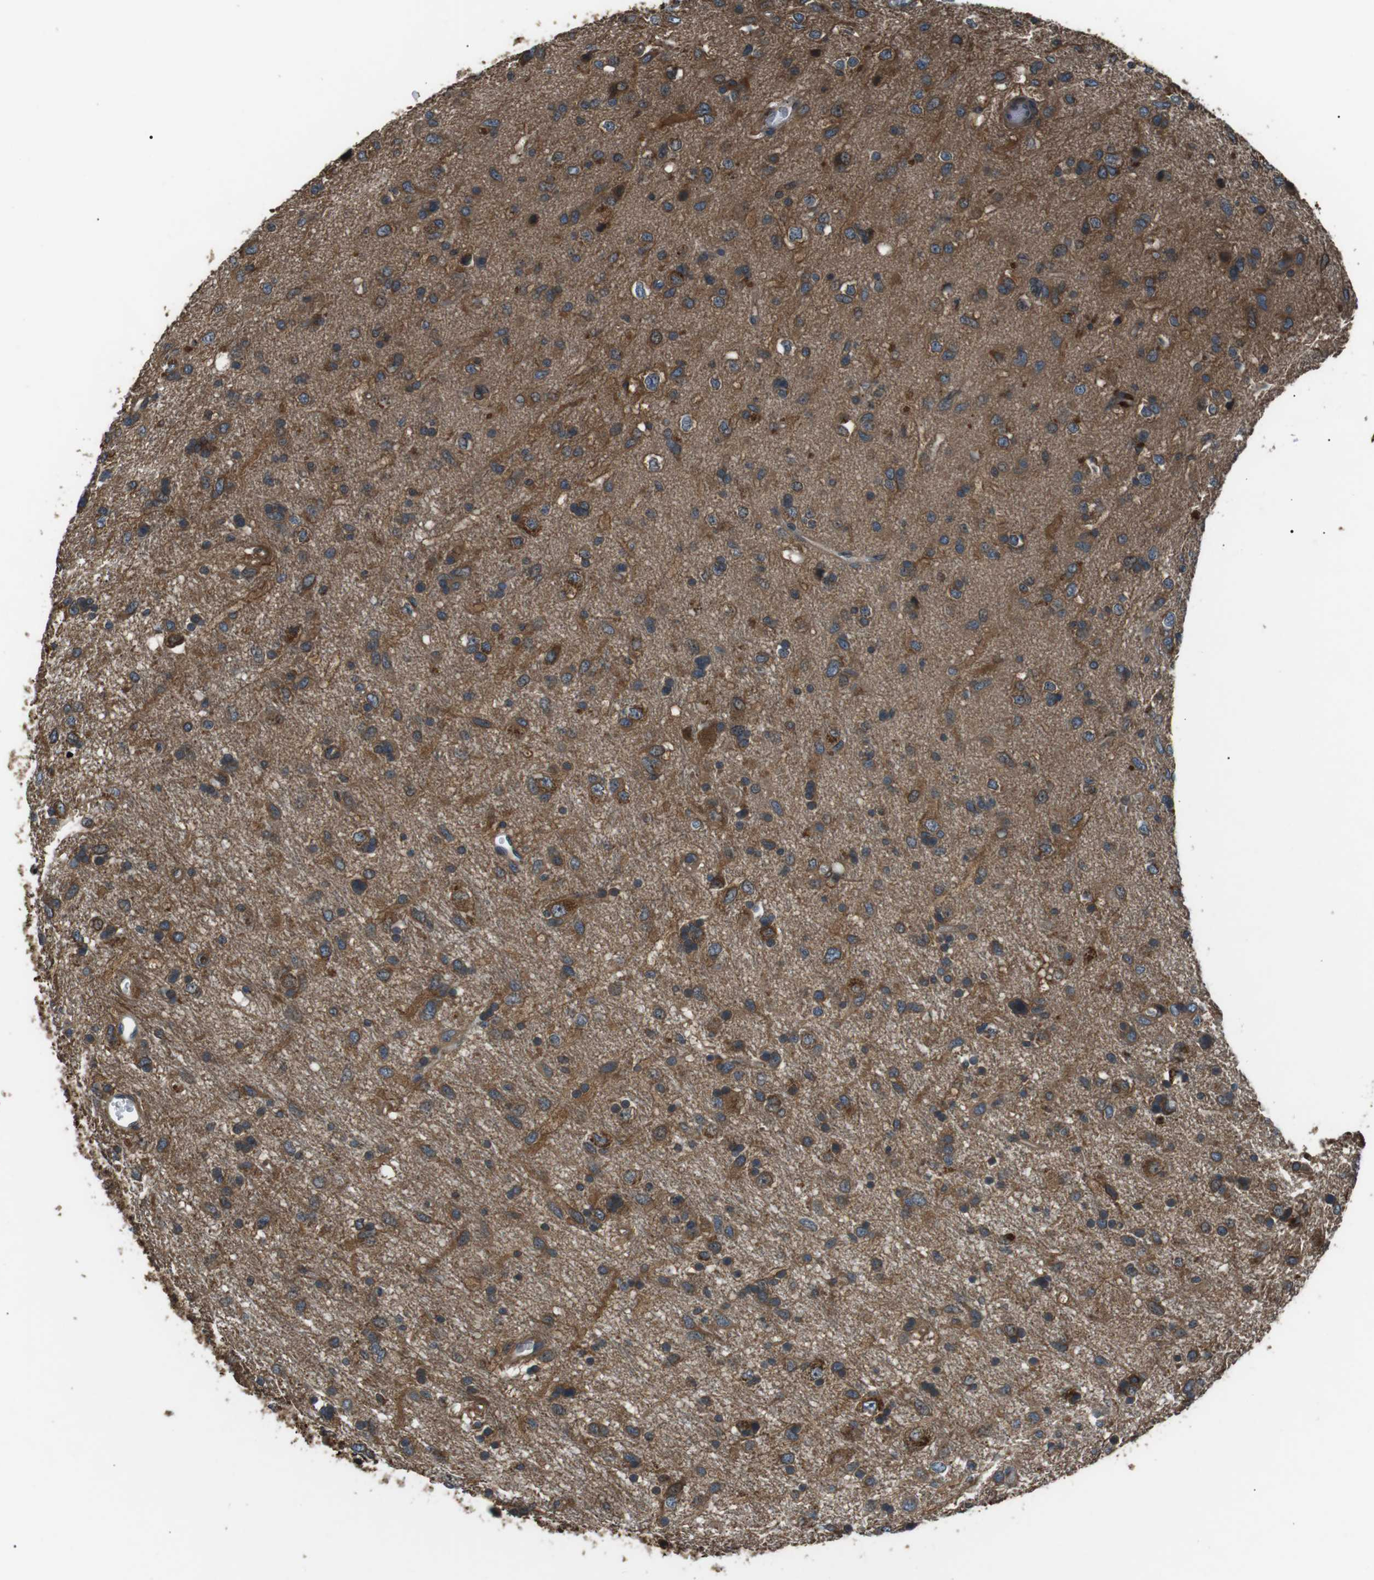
{"staining": {"intensity": "moderate", "quantity": ">75%", "location": "cytoplasmic/membranous"}, "tissue": "glioma", "cell_type": "Tumor cells", "image_type": "cancer", "snomed": [{"axis": "morphology", "description": "Glioma, malignant, Low grade"}, {"axis": "topography", "description": "Brain"}], "caption": "Tumor cells reveal moderate cytoplasmic/membranous staining in about >75% of cells in low-grade glioma (malignant). (IHC, brightfield microscopy, high magnification).", "gene": "GPR161", "patient": {"sex": "male", "age": 77}}